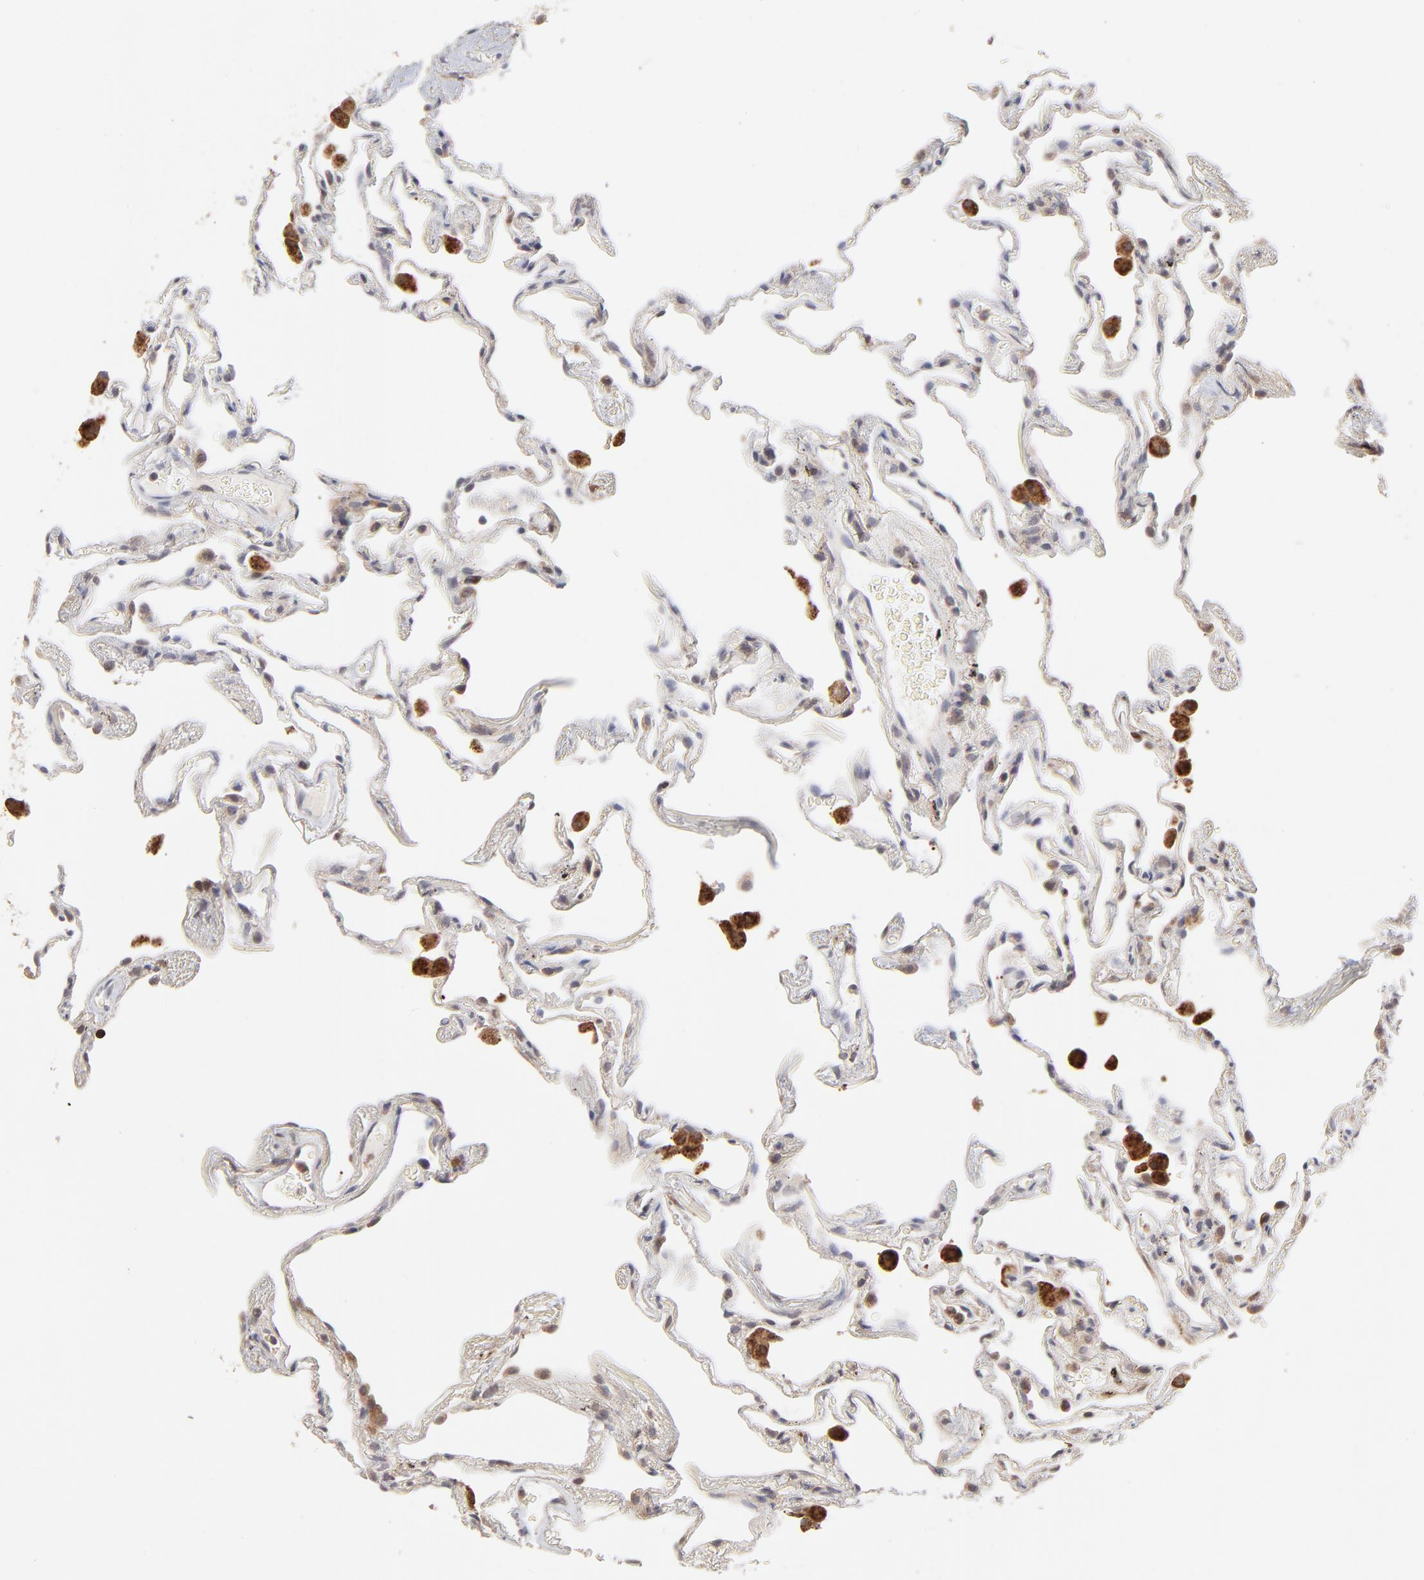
{"staining": {"intensity": "weak", "quantity": "25%-75%", "location": "cytoplasmic/membranous"}, "tissue": "lung", "cell_type": "Alveolar cells", "image_type": "normal", "snomed": [{"axis": "morphology", "description": "Normal tissue, NOS"}, {"axis": "morphology", "description": "Inflammation, NOS"}, {"axis": "topography", "description": "Lung"}], "caption": "A brown stain labels weak cytoplasmic/membranous positivity of a protein in alveolar cells of benign lung.", "gene": "IVNS1ABP", "patient": {"sex": "male", "age": 69}}